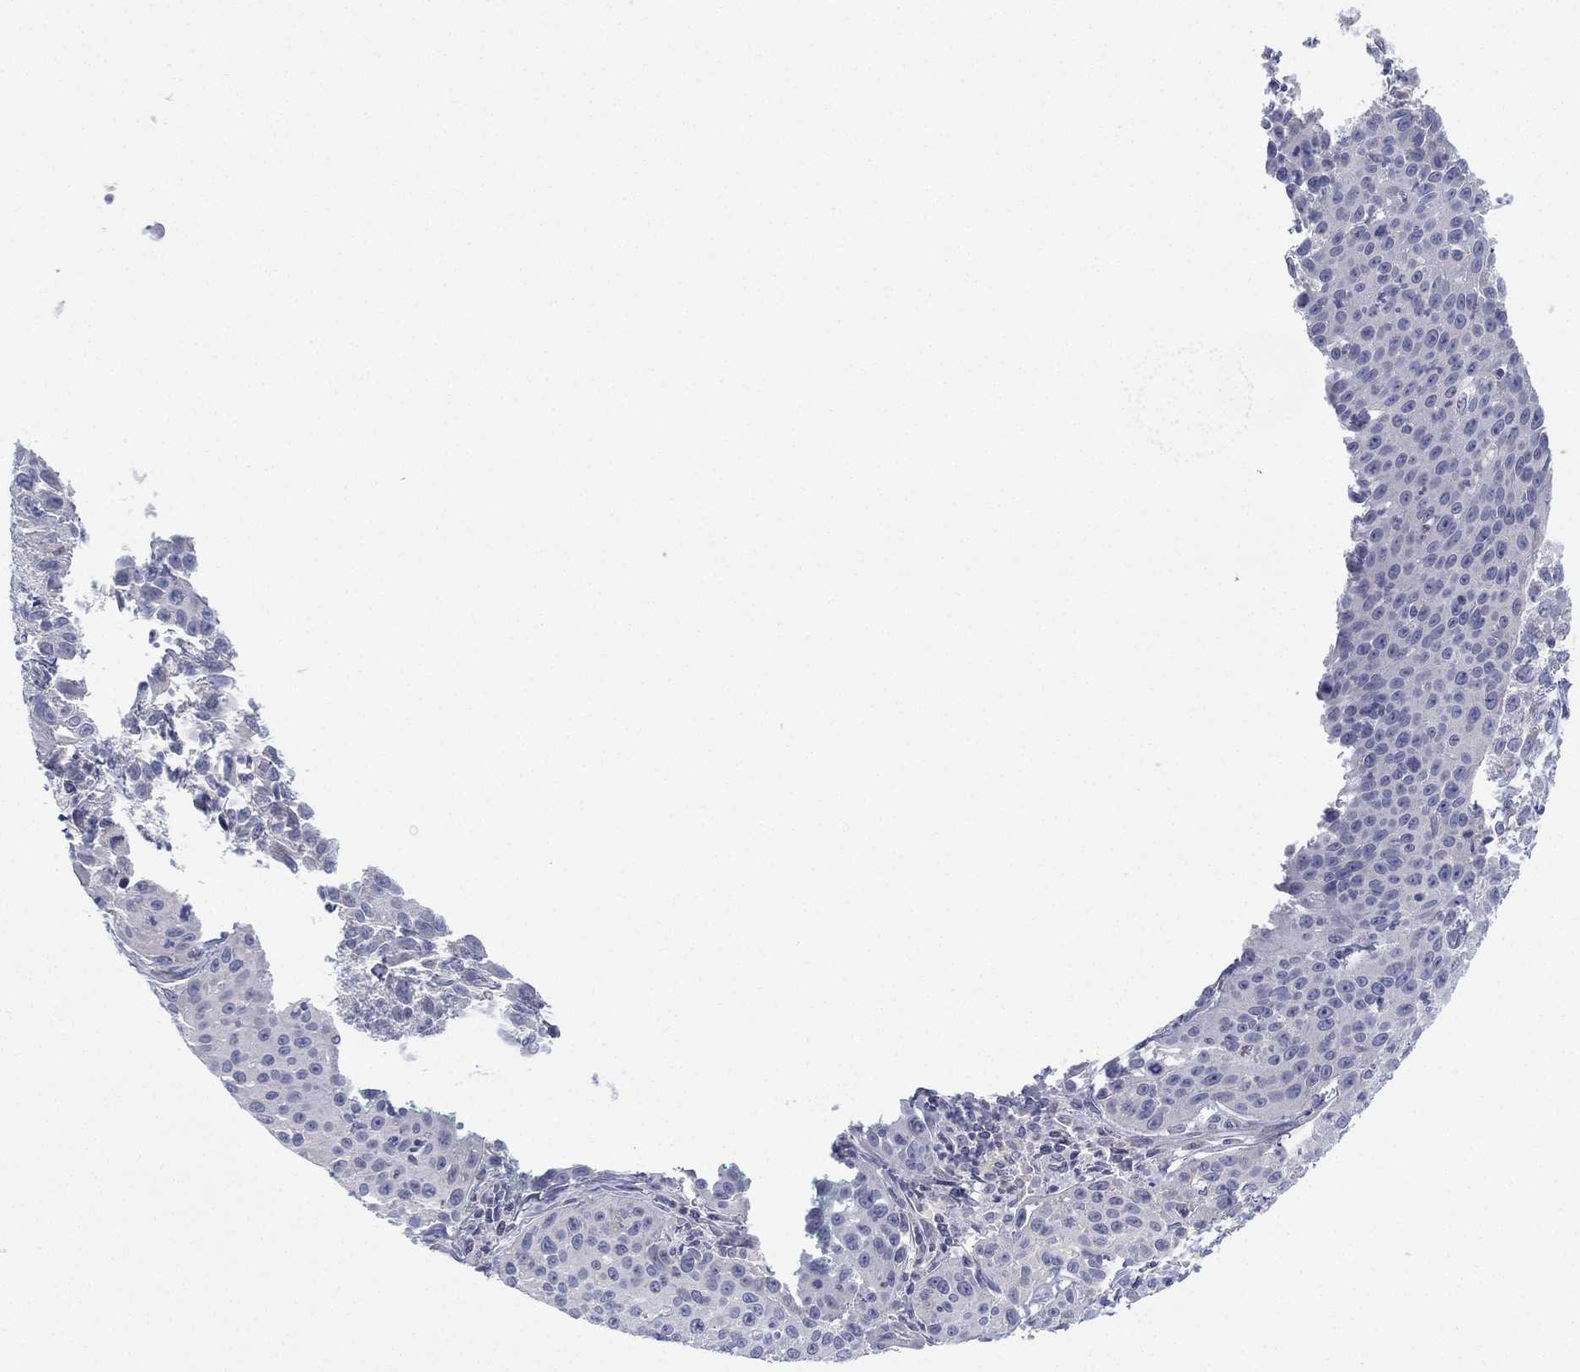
{"staining": {"intensity": "negative", "quantity": "none", "location": "none"}, "tissue": "cervical cancer", "cell_type": "Tumor cells", "image_type": "cancer", "snomed": [{"axis": "morphology", "description": "Squamous cell carcinoma, NOS"}, {"axis": "topography", "description": "Cervix"}], "caption": "Immunohistochemistry image of cervical squamous cell carcinoma stained for a protein (brown), which displays no expression in tumor cells.", "gene": "CYP2D6", "patient": {"sex": "female", "age": 26}}